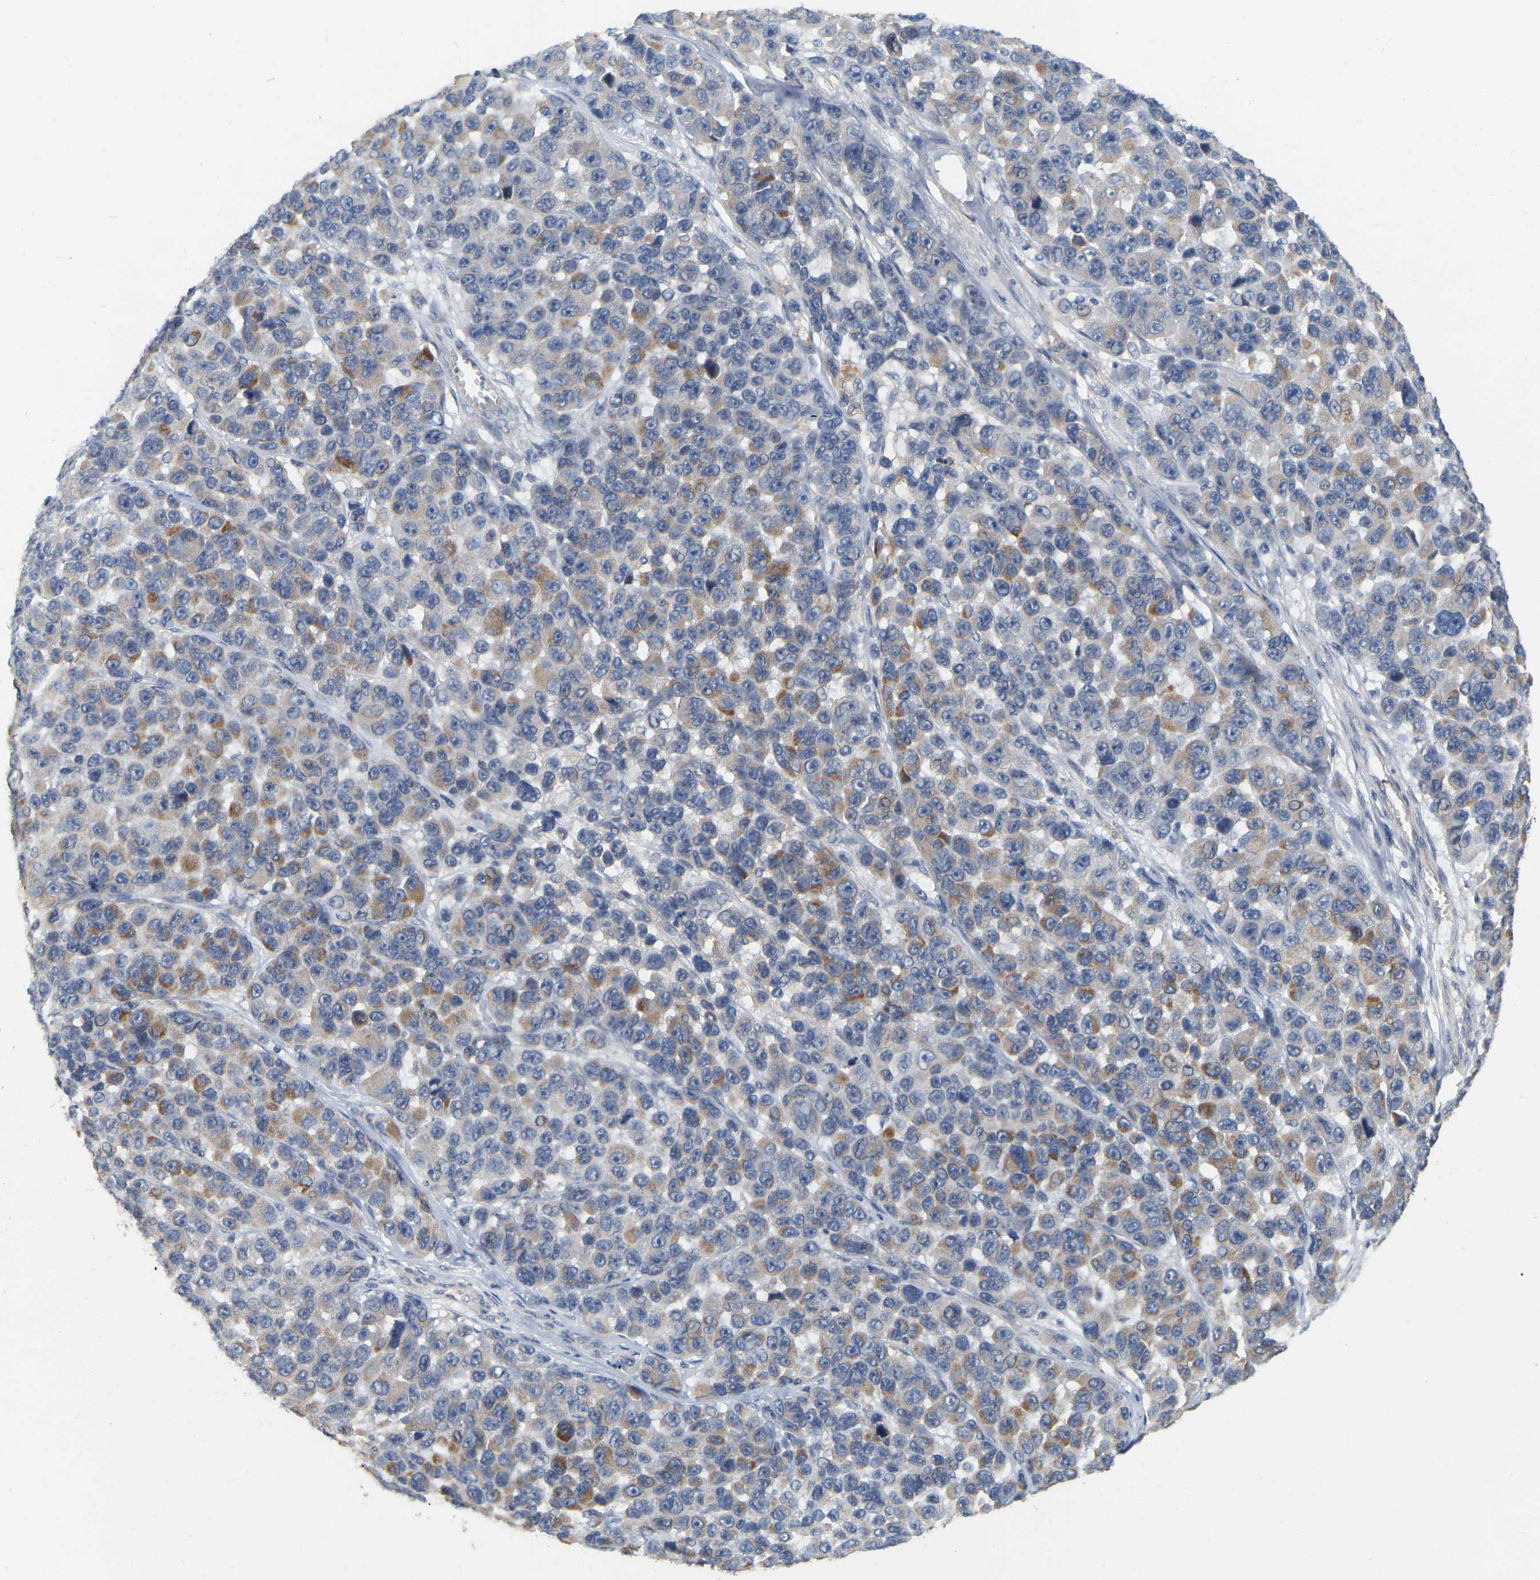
{"staining": {"intensity": "moderate", "quantity": "25%-75%", "location": "cytoplasmic/membranous"}, "tissue": "melanoma", "cell_type": "Tumor cells", "image_type": "cancer", "snomed": [{"axis": "morphology", "description": "Malignant melanoma, NOS"}, {"axis": "topography", "description": "Skin"}], "caption": "This is an image of immunohistochemistry (IHC) staining of malignant melanoma, which shows moderate positivity in the cytoplasmic/membranous of tumor cells.", "gene": "SSH1", "patient": {"sex": "male", "age": 53}}